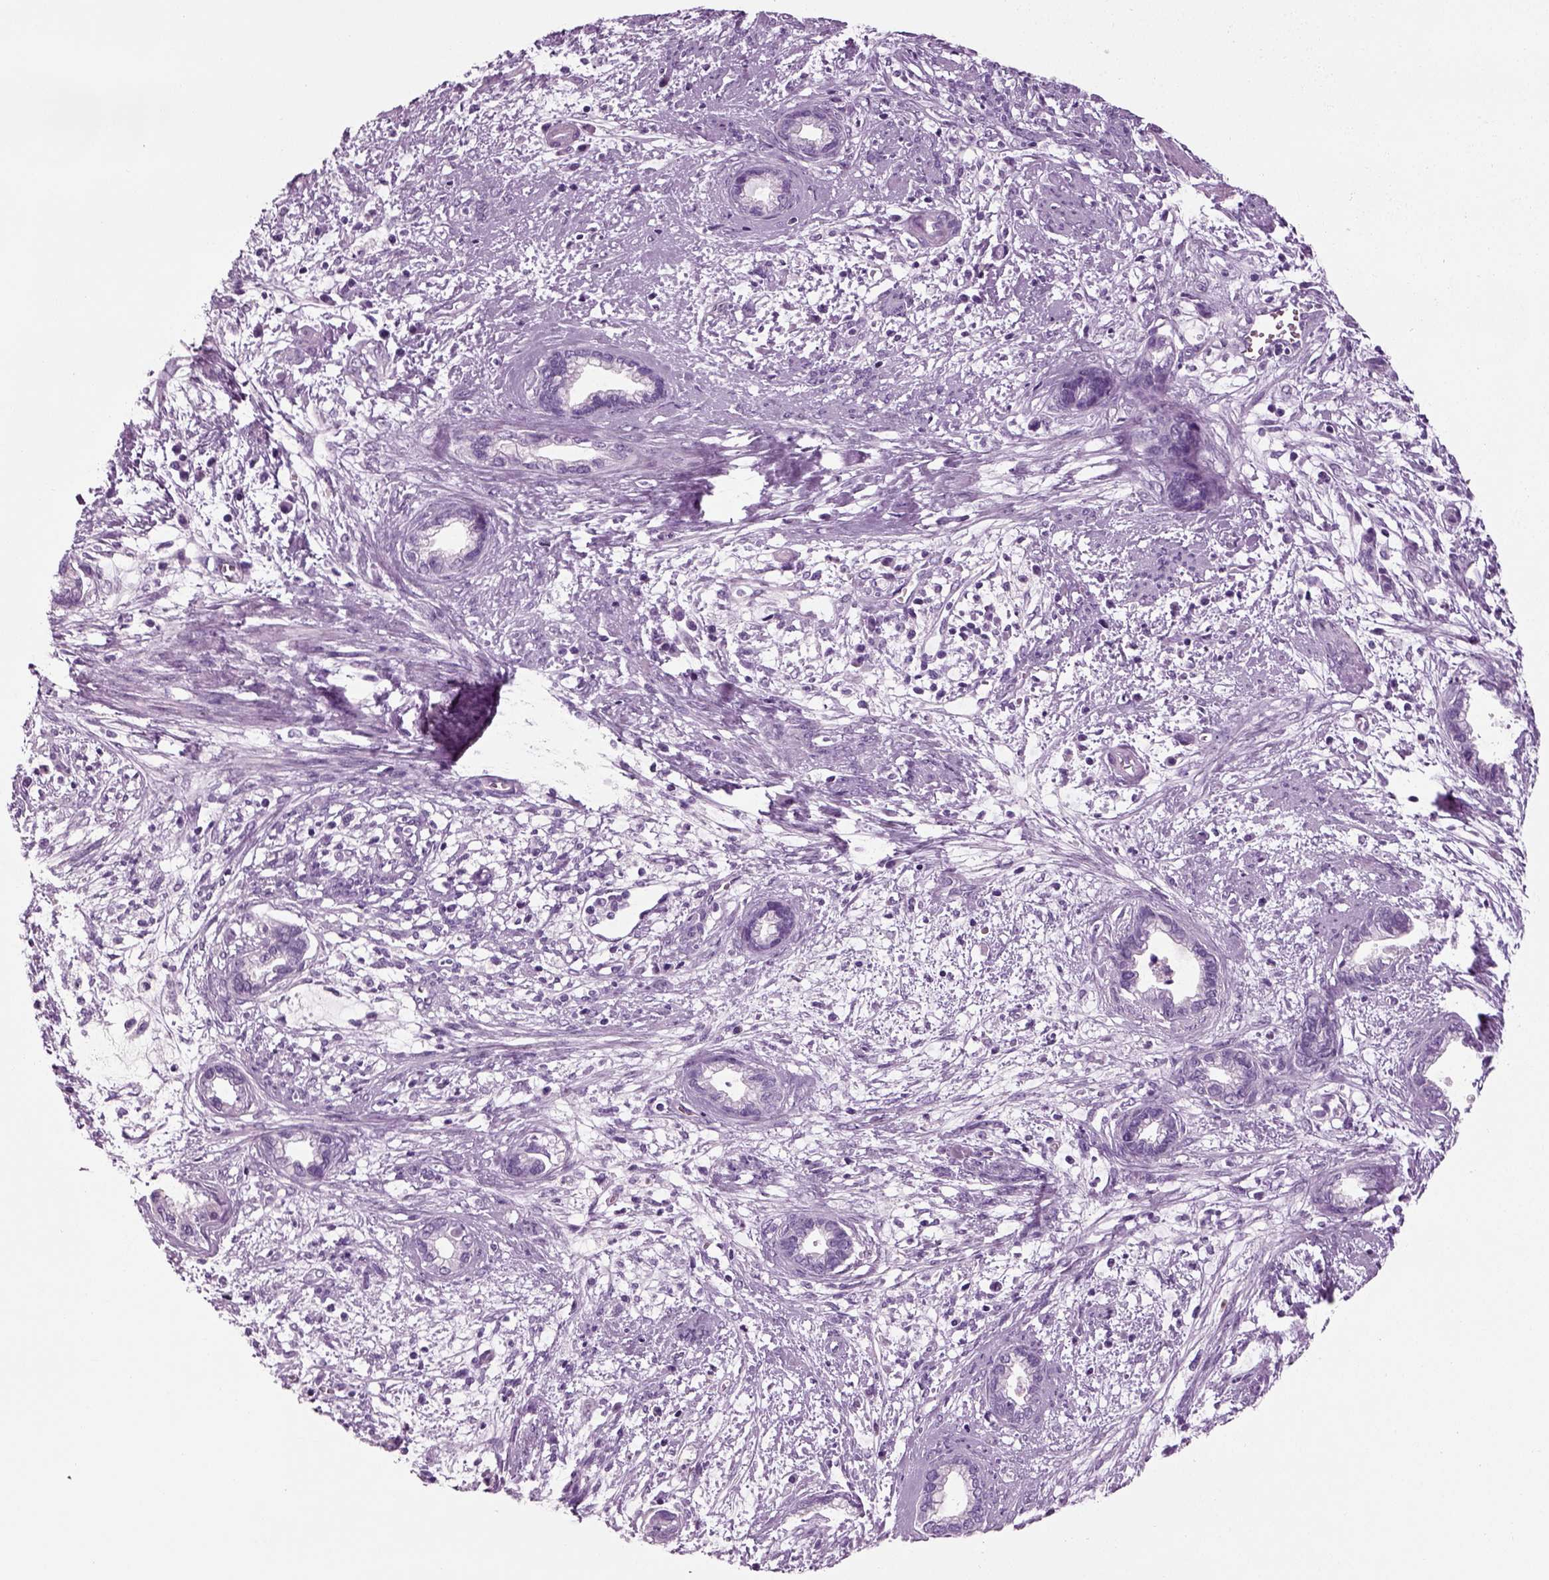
{"staining": {"intensity": "negative", "quantity": "none", "location": "none"}, "tissue": "cervical cancer", "cell_type": "Tumor cells", "image_type": "cancer", "snomed": [{"axis": "morphology", "description": "Adenocarcinoma, NOS"}, {"axis": "topography", "description": "Cervix"}], "caption": "DAB (3,3'-diaminobenzidine) immunohistochemical staining of human cervical adenocarcinoma exhibits no significant staining in tumor cells.", "gene": "CRABP1", "patient": {"sex": "female", "age": 62}}